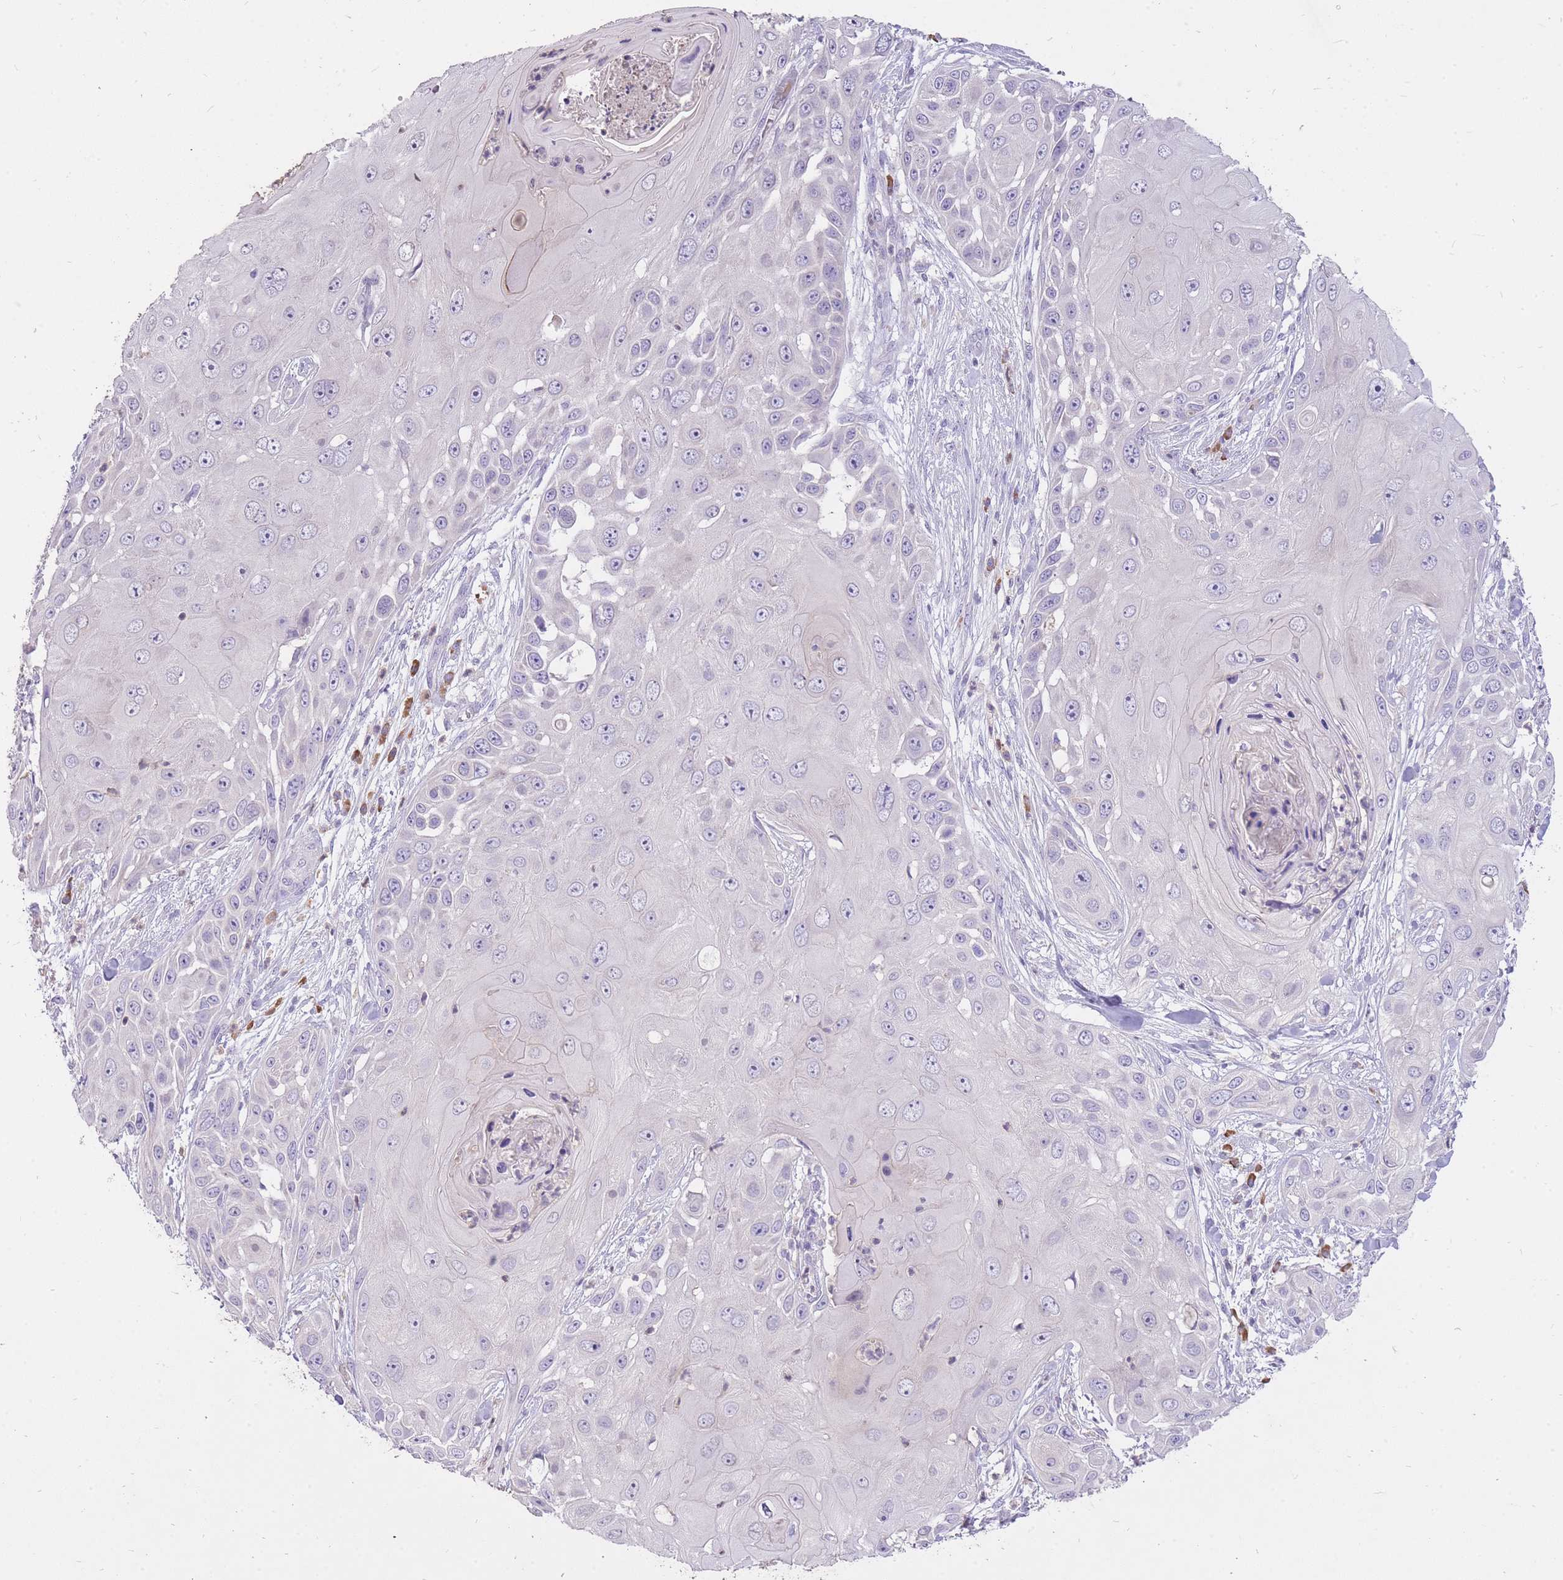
{"staining": {"intensity": "negative", "quantity": "none", "location": "none"}, "tissue": "skin cancer", "cell_type": "Tumor cells", "image_type": "cancer", "snomed": [{"axis": "morphology", "description": "Squamous cell carcinoma, NOS"}, {"axis": "topography", "description": "Skin"}], "caption": "Immunohistochemical staining of human skin cancer (squamous cell carcinoma) displays no significant expression in tumor cells.", "gene": "FRG2C", "patient": {"sex": "female", "age": 44}}